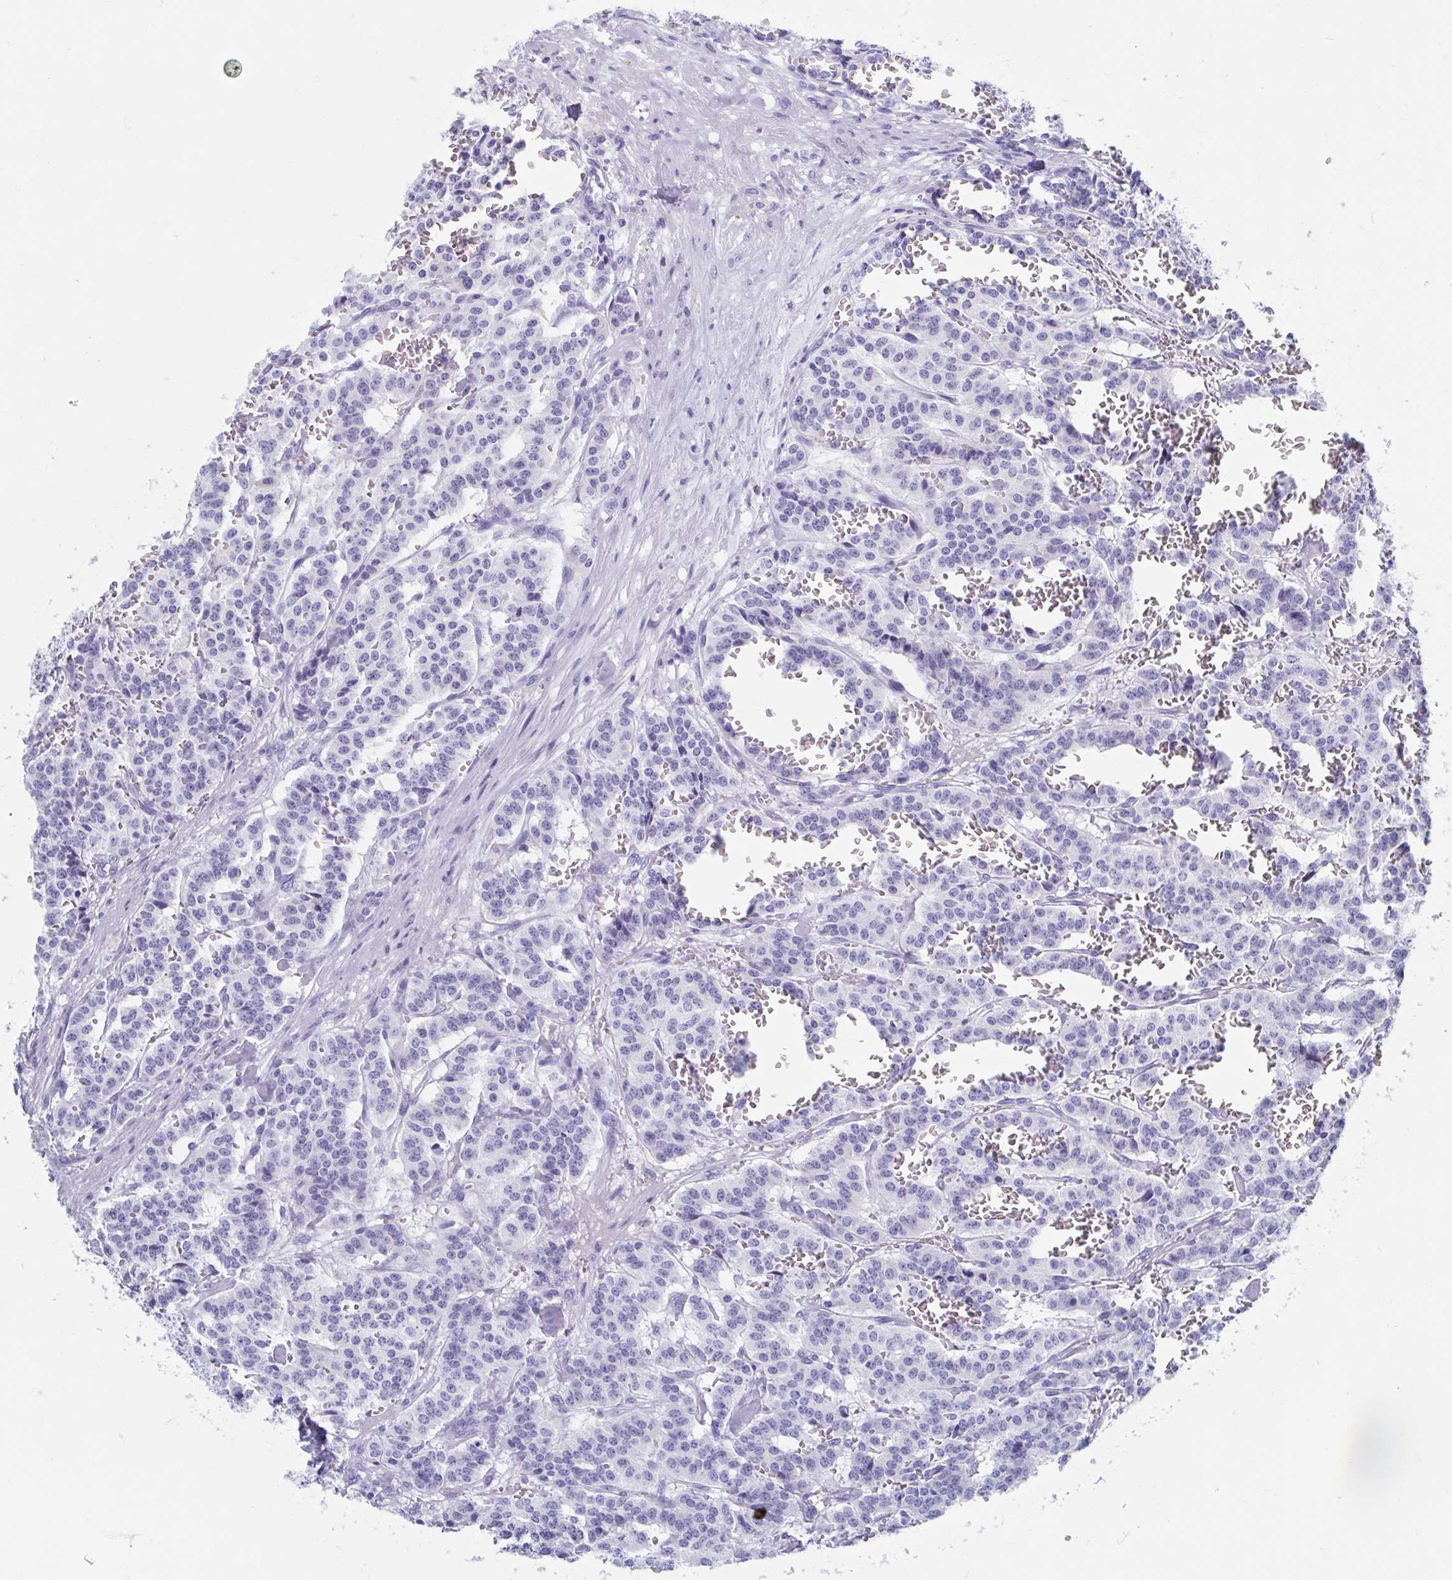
{"staining": {"intensity": "negative", "quantity": "none", "location": "none"}, "tissue": "carcinoid", "cell_type": "Tumor cells", "image_type": "cancer", "snomed": [{"axis": "morphology", "description": "Normal tissue, NOS"}, {"axis": "morphology", "description": "Carcinoid, malignant, NOS"}, {"axis": "topography", "description": "Lung"}], "caption": "DAB (3,3'-diaminobenzidine) immunohistochemical staining of human carcinoid displays no significant staining in tumor cells.", "gene": "C10orf53", "patient": {"sex": "female", "age": 46}}